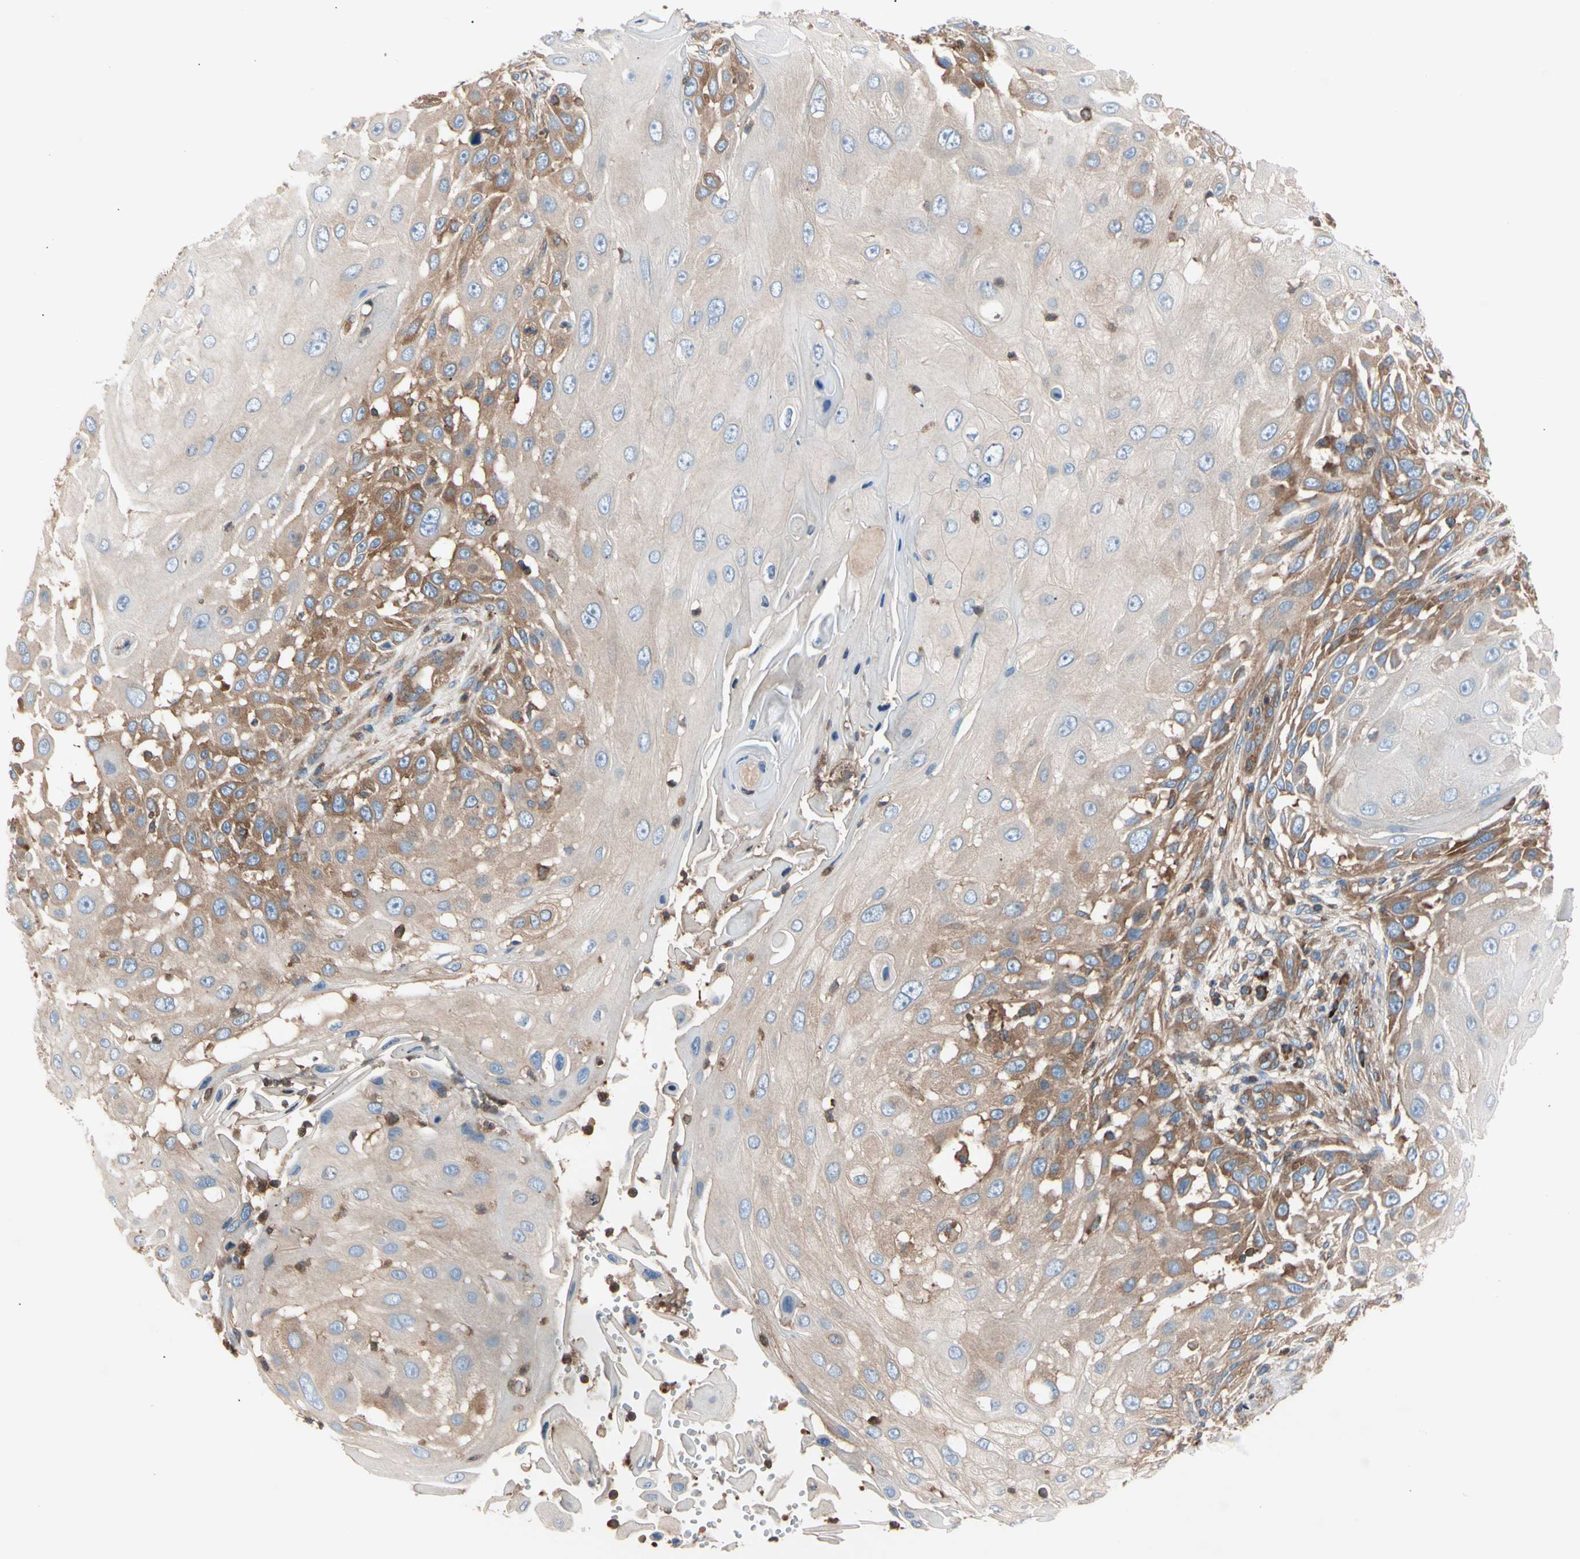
{"staining": {"intensity": "moderate", "quantity": "25%-75%", "location": "cytoplasmic/membranous"}, "tissue": "skin cancer", "cell_type": "Tumor cells", "image_type": "cancer", "snomed": [{"axis": "morphology", "description": "Squamous cell carcinoma, NOS"}, {"axis": "topography", "description": "Skin"}], "caption": "Protein positivity by immunohistochemistry (IHC) reveals moderate cytoplasmic/membranous staining in approximately 25%-75% of tumor cells in skin cancer (squamous cell carcinoma).", "gene": "ROCK1", "patient": {"sex": "female", "age": 44}}